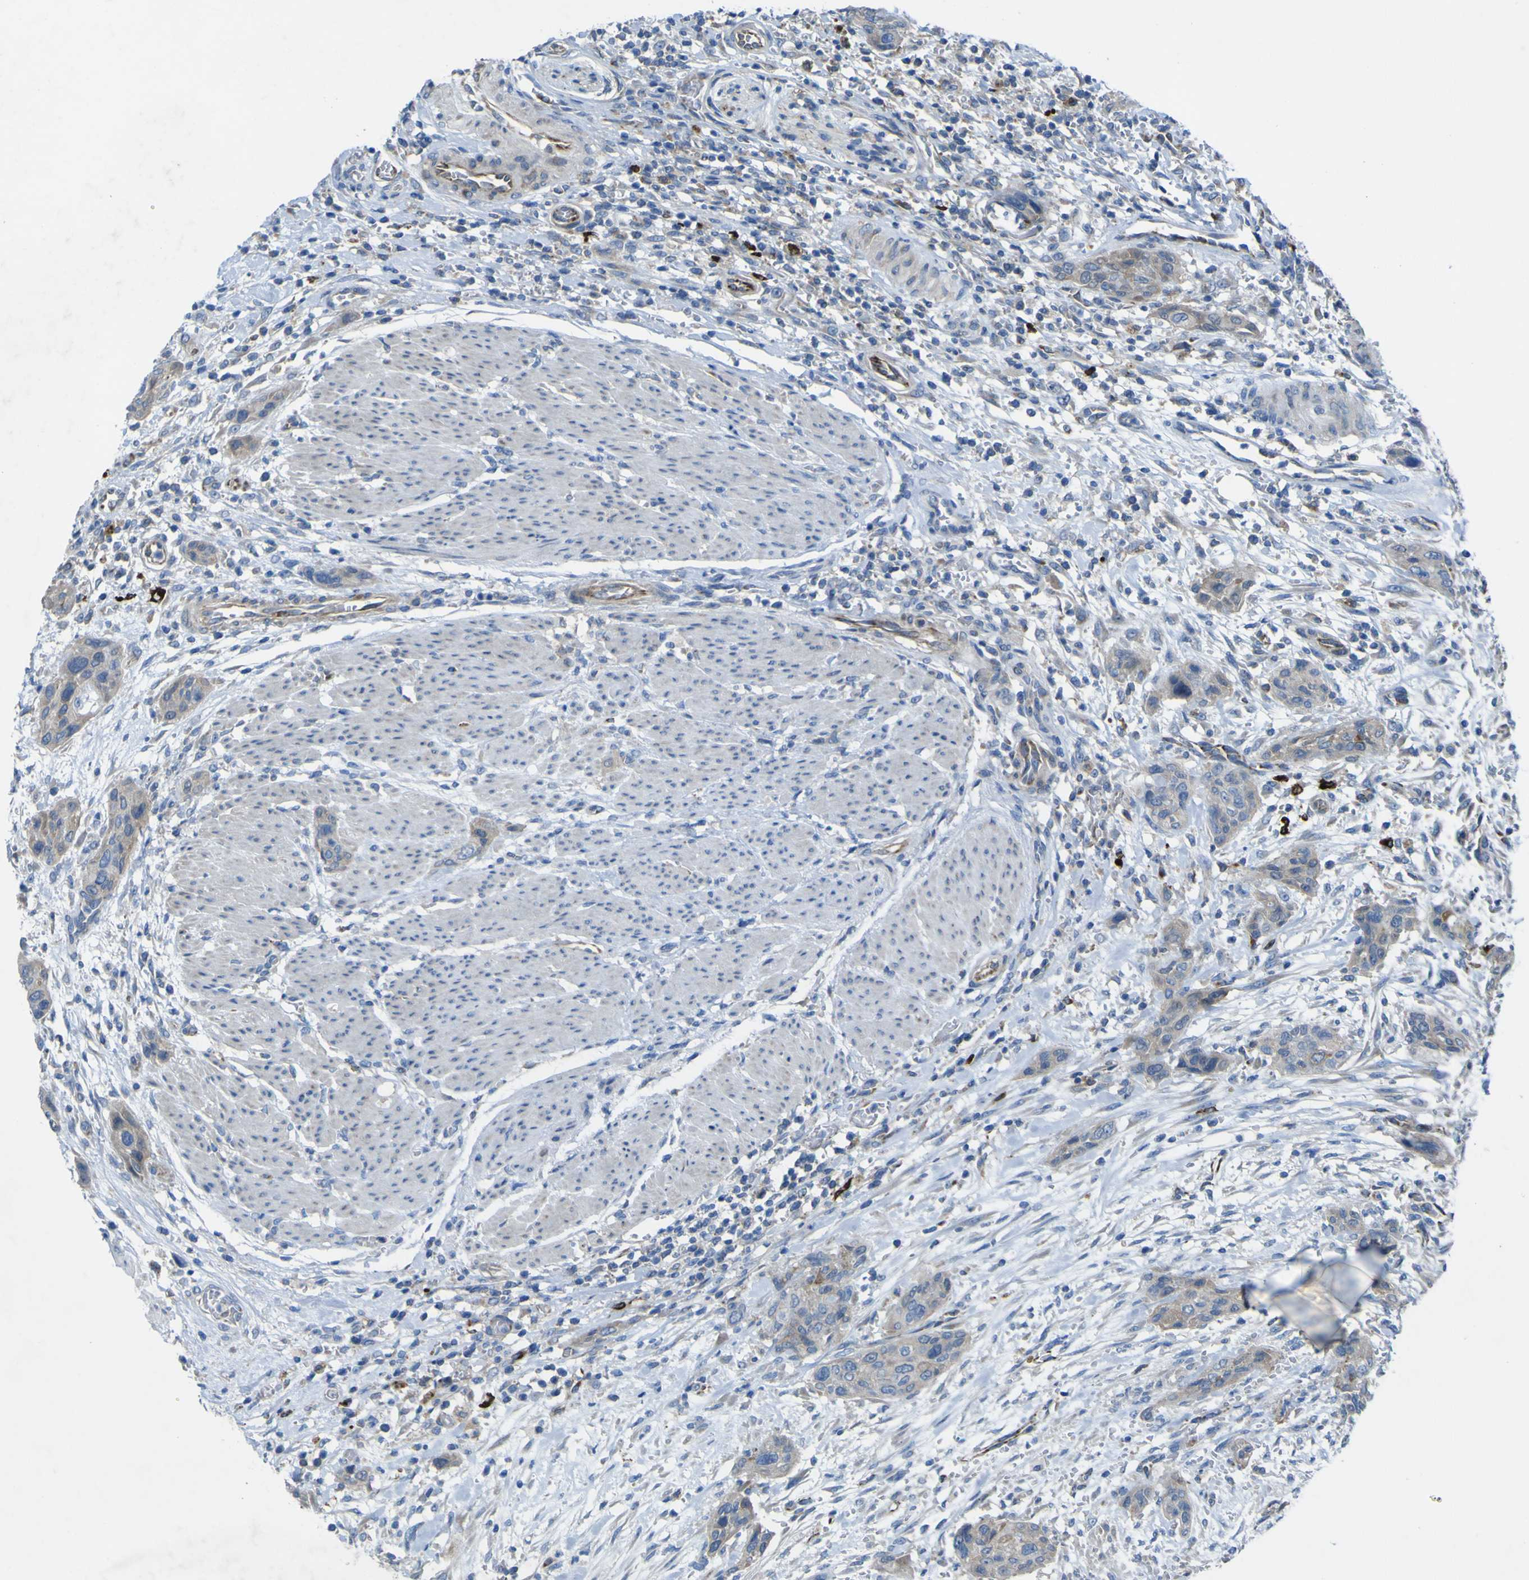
{"staining": {"intensity": "weak", "quantity": "<25%", "location": "cytoplasmic/membranous"}, "tissue": "urothelial cancer", "cell_type": "Tumor cells", "image_type": "cancer", "snomed": [{"axis": "morphology", "description": "Urothelial carcinoma, High grade"}, {"axis": "topography", "description": "Urinary bladder"}], "caption": "The photomicrograph displays no significant positivity in tumor cells of urothelial carcinoma (high-grade).", "gene": "CST3", "patient": {"sex": "male", "age": 35}}